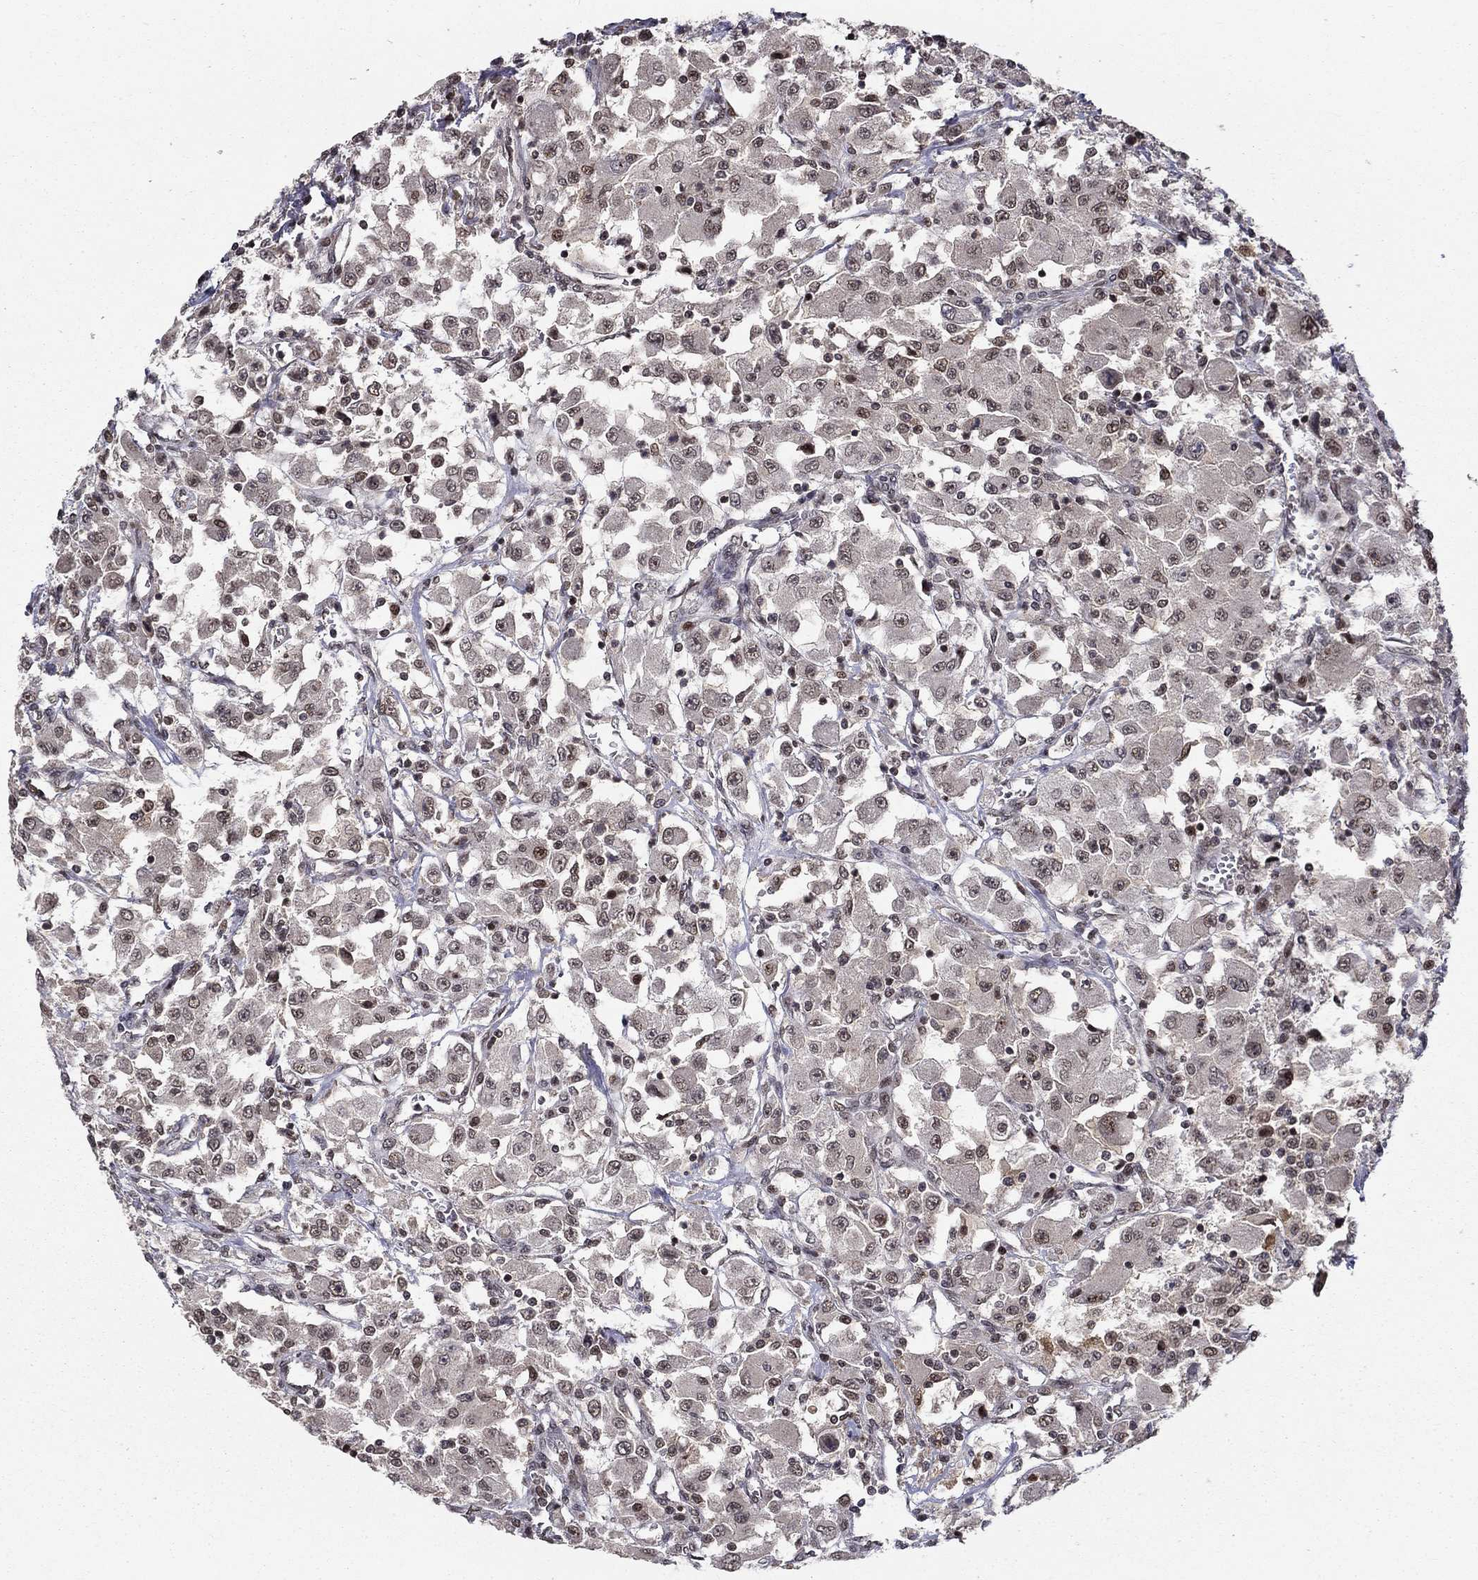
{"staining": {"intensity": "negative", "quantity": "none", "location": "none"}, "tissue": "renal cancer", "cell_type": "Tumor cells", "image_type": "cancer", "snomed": [{"axis": "morphology", "description": "Adenocarcinoma, NOS"}, {"axis": "topography", "description": "Kidney"}], "caption": "Immunohistochemistry photomicrograph of neoplastic tissue: renal adenocarcinoma stained with DAB shows no significant protein positivity in tumor cells.", "gene": "CDCA7L", "patient": {"sex": "female", "age": 67}}